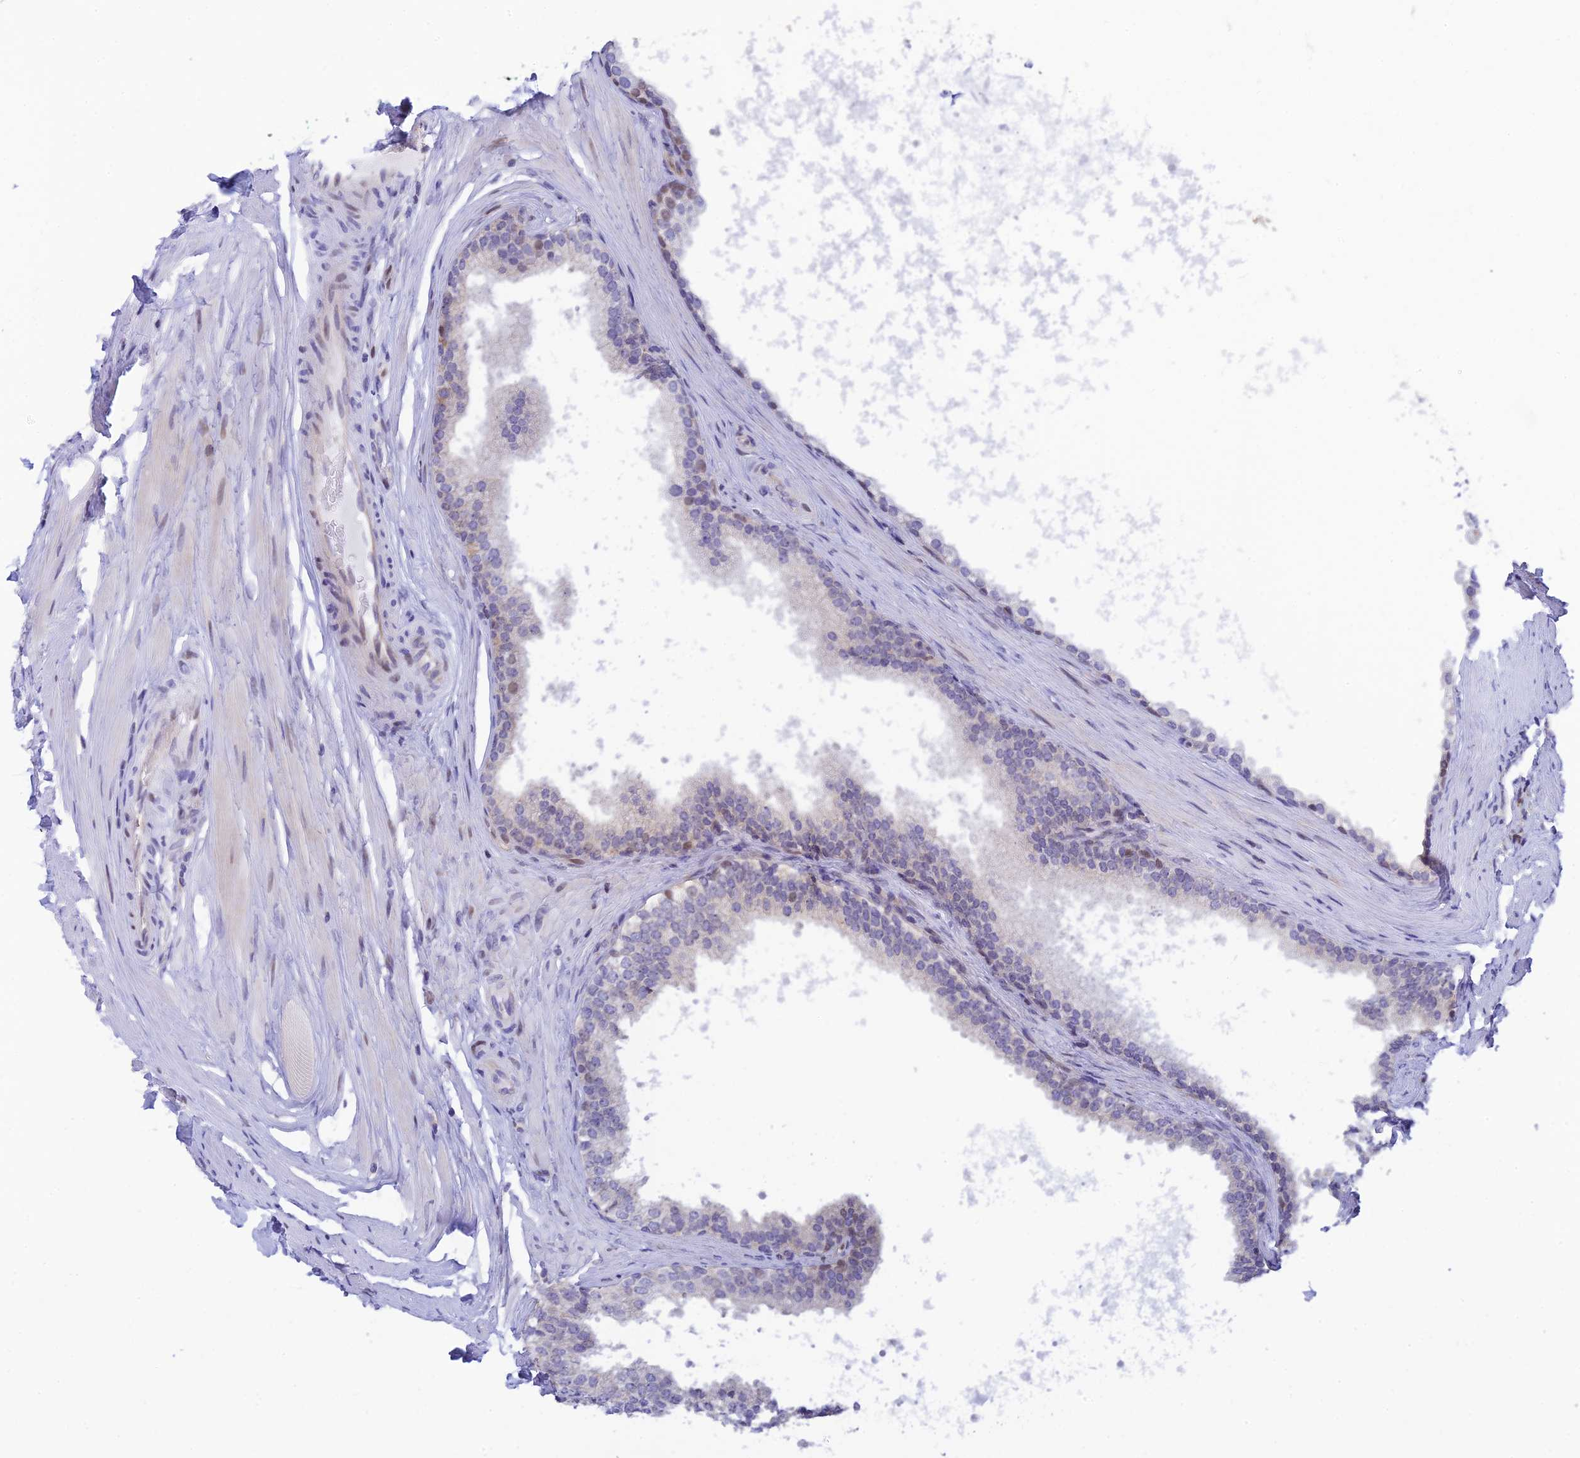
{"staining": {"intensity": "moderate", "quantity": "<25%", "location": "cytoplasmic/membranous"}, "tissue": "prostate", "cell_type": "Glandular cells", "image_type": "normal", "snomed": [{"axis": "morphology", "description": "Normal tissue, NOS"}, {"axis": "topography", "description": "Prostate"}], "caption": "Moderate cytoplasmic/membranous protein staining is identified in about <25% of glandular cells in prostate.", "gene": "RASGEF1B", "patient": {"sex": "male", "age": 60}}